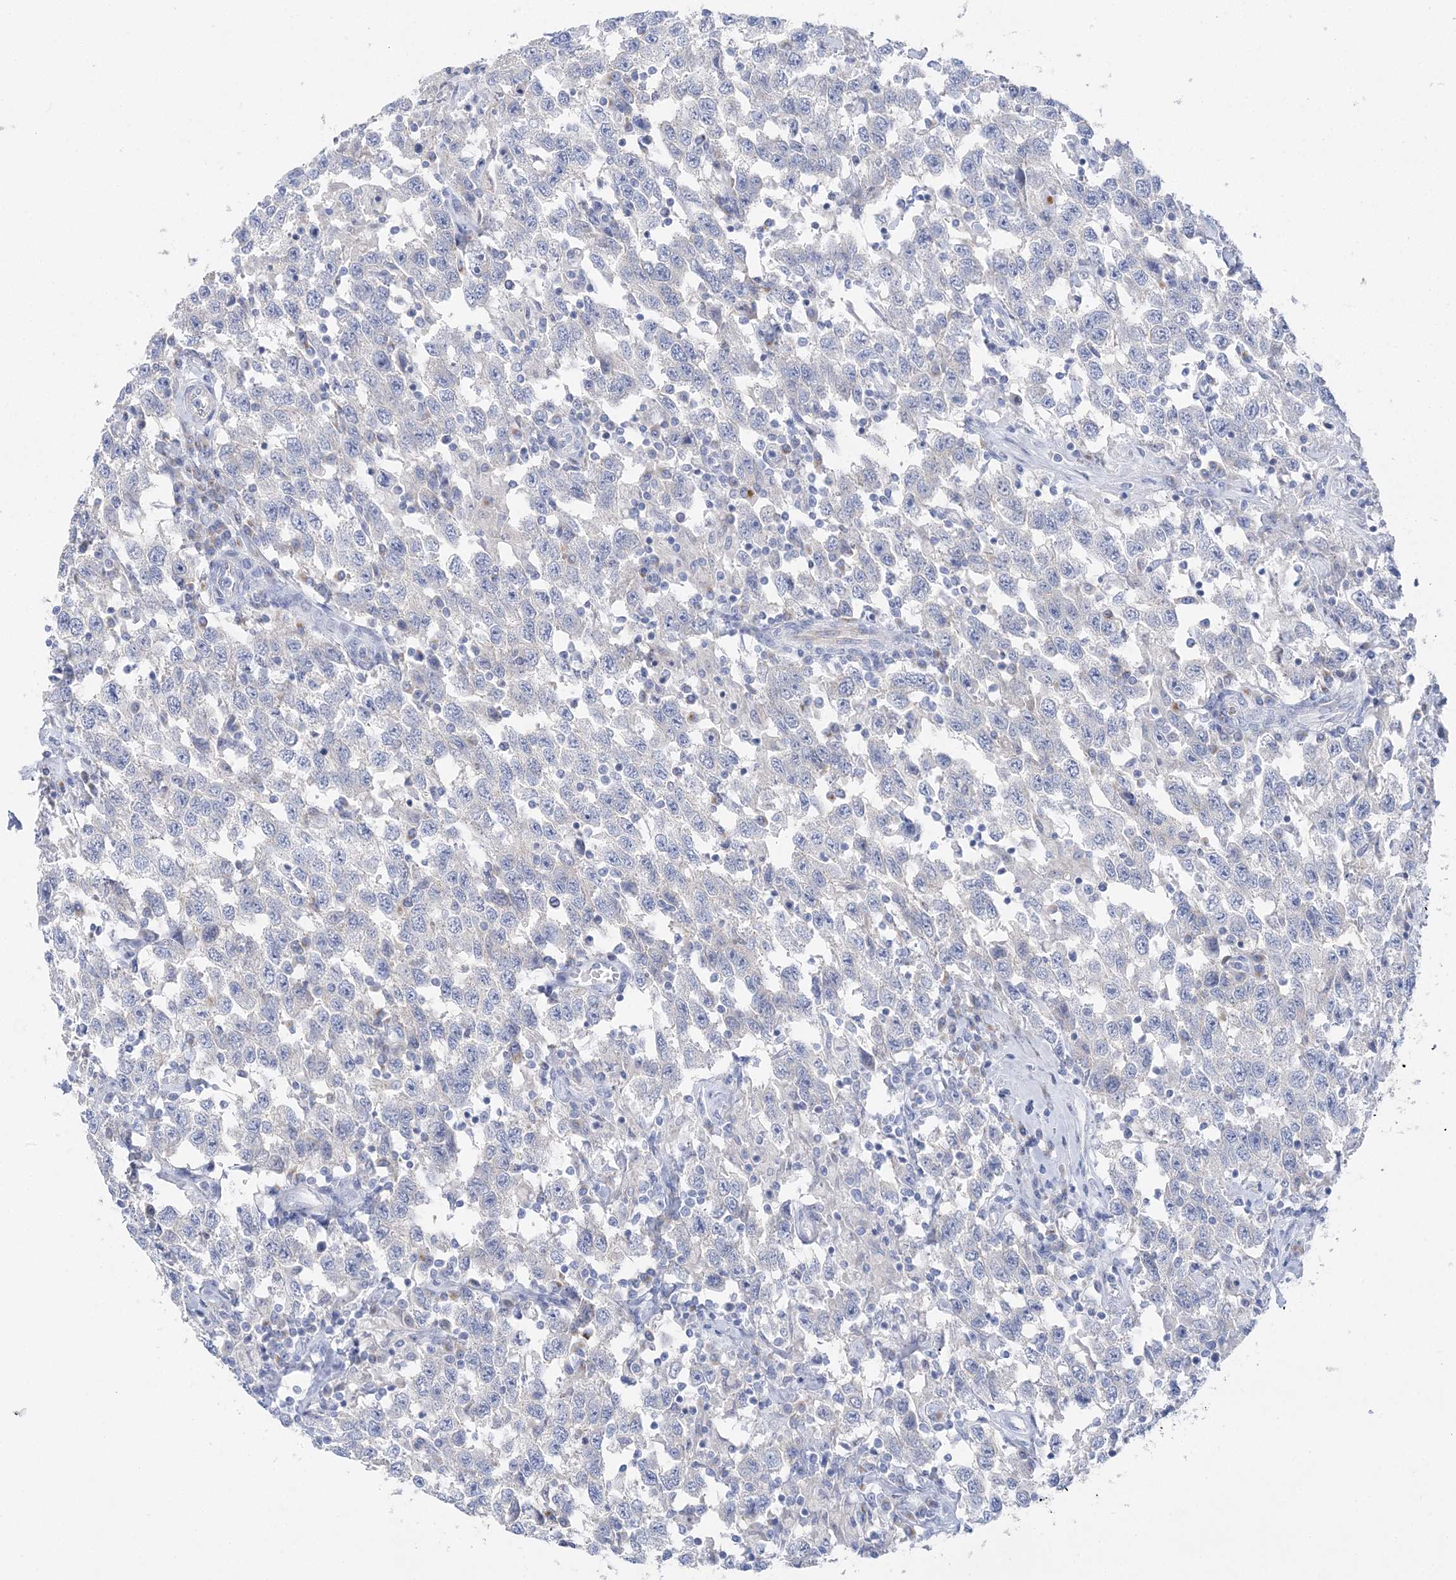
{"staining": {"intensity": "negative", "quantity": "none", "location": "none"}, "tissue": "testis cancer", "cell_type": "Tumor cells", "image_type": "cancer", "snomed": [{"axis": "morphology", "description": "Seminoma, NOS"}, {"axis": "topography", "description": "Testis"}], "caption": "This image is of seminoma (testis) stained with IHC to label a protein in brown with the nuclei are counter-stained blue. There is no staining in tumor cells.", "gene": "SLC5A6", "patient": {"sex": "male", "age": 41}}